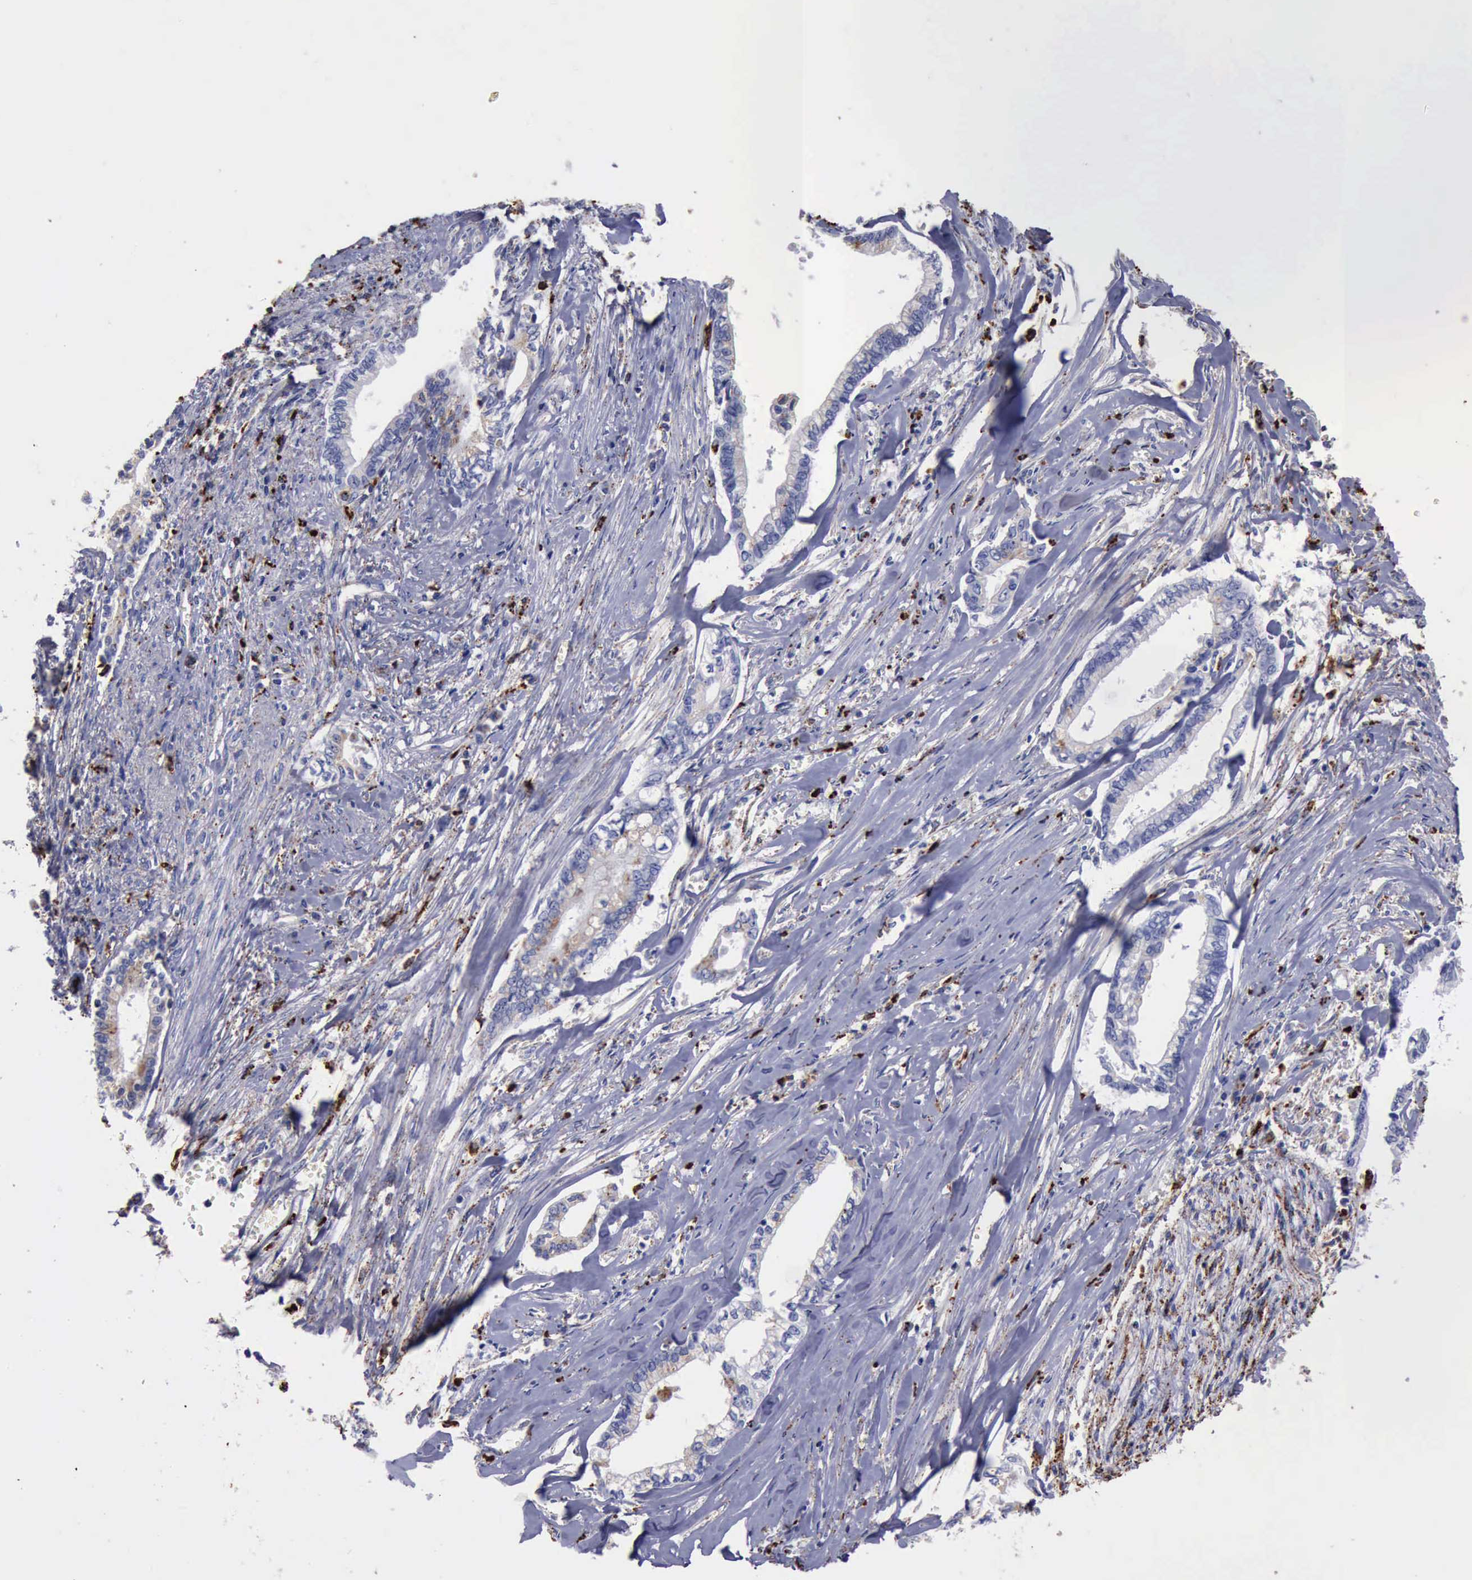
{"staining": {"intensity": "weak", "quantity": "25%-75%", "location": "cytoplasmic/membranous"}, "tissue": "liver cancer", "cell_type": "Tumor cells", "image_type": "cancer", "snomed": [{"axis": "morphology", "description": "Cholangiocarcinoma"}, {"axis": "topography", "description": "Liver"}], "caption": "High-power microscopy captured an immunohistochemistry histopathology image of cholangiocarcinoma (liver), revealing weak cytoplasmic/membranous positivity in approximately 25%-75% of tumor cells. (IHC, brightfield microscopy, high magnification).", "gene": "CTSD", "patient": {"sex": "male", "age": 57}}